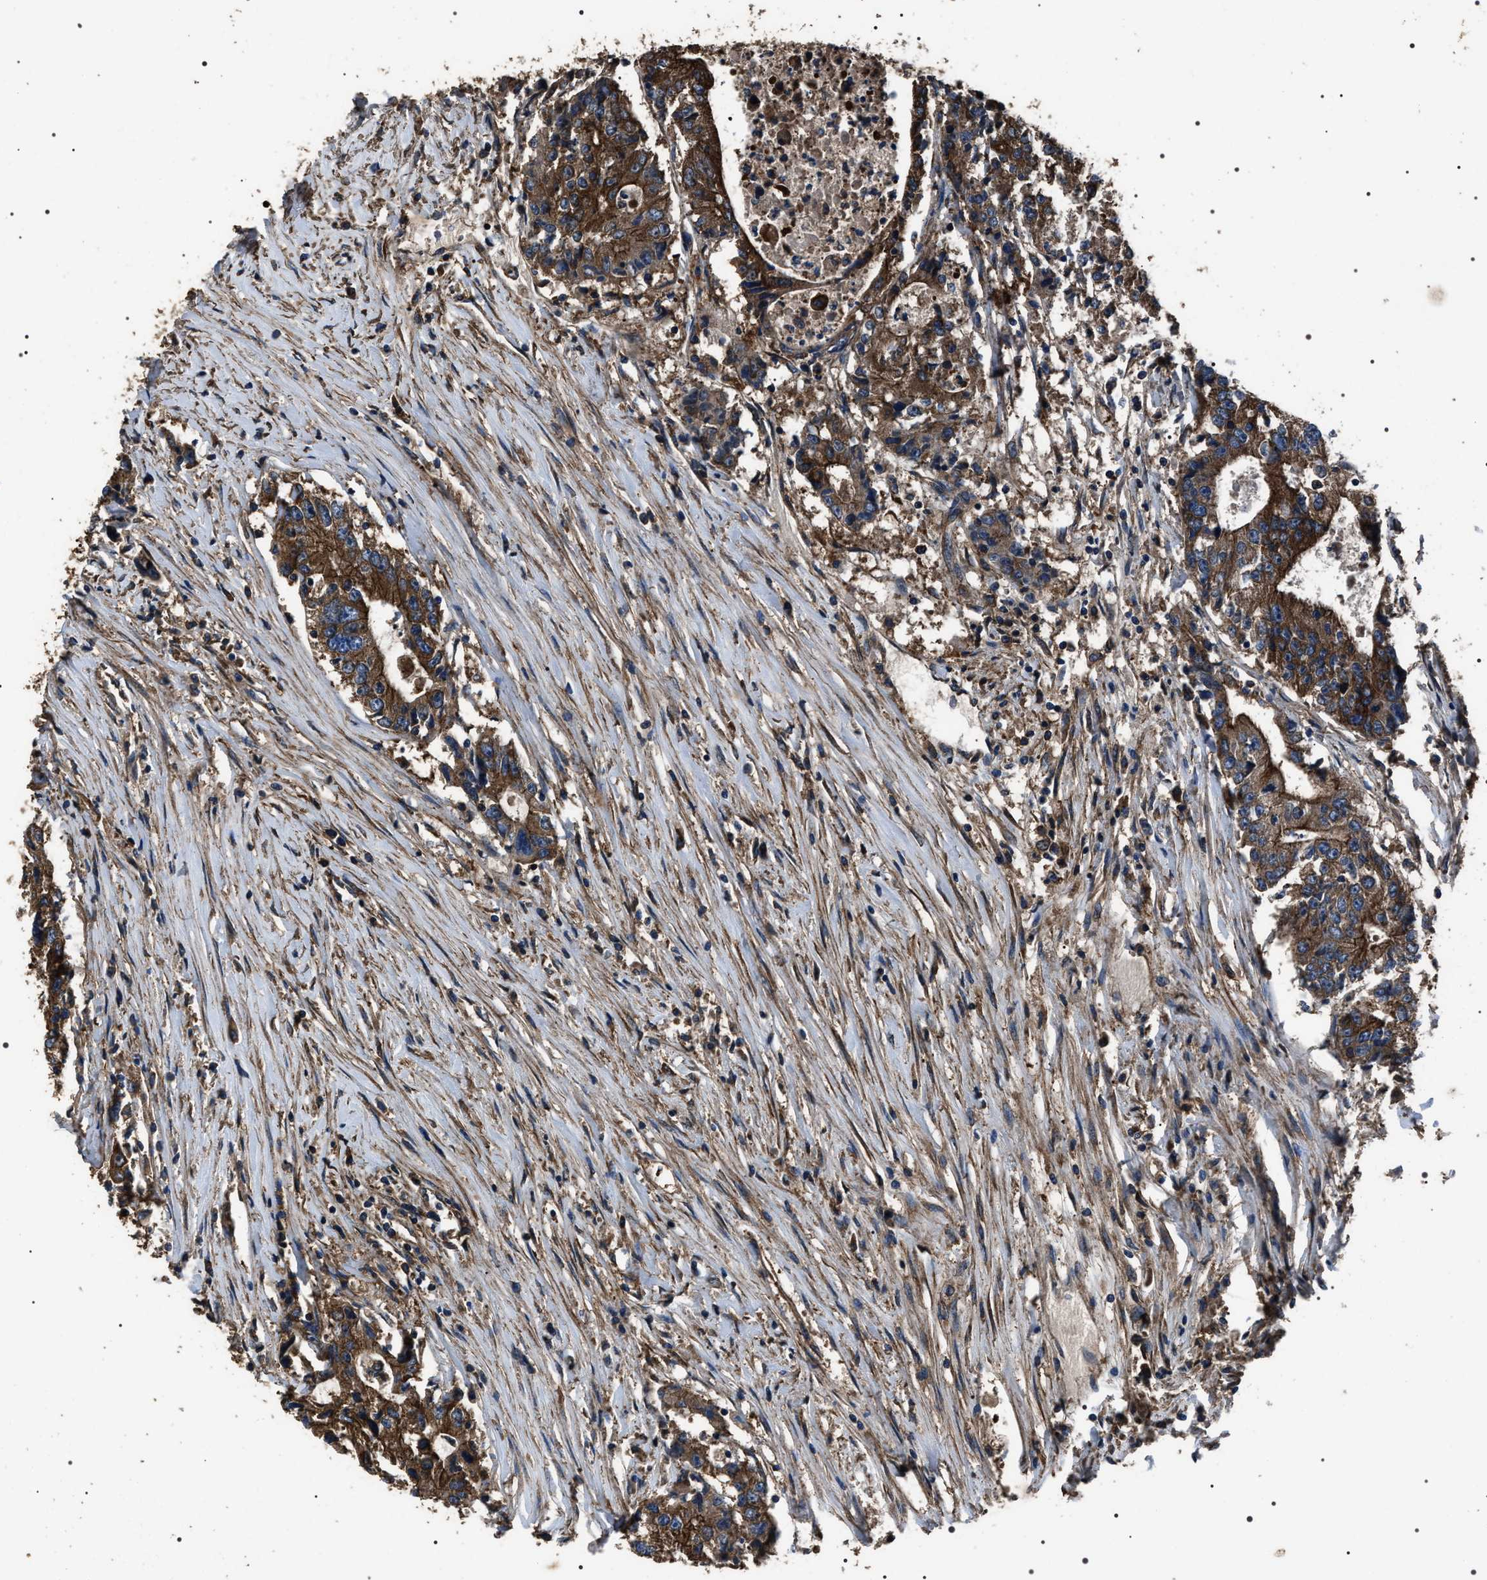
{"staining": {"intensity": "strong", "quantity": ">75%", "location": "cytoplasmic/membranous"}, "tissue": "colorectal cancer", "cell_type": "Tumor cells", "image_type": "cancer", "snomed": [{"axis": "morphology", "description": "Adenocarcinoma, NOS"}, {"axis": "topography", "description": "Colon"}], "caption": "Immunohistochemical staining of colorectal adenocarcinoma reveals high levels of strong cytoplasmic/membranous expression in approximately >75% of tumor cells. (brown staining indicates protein expression, while blue staining denotes nuclei).", "gene": "HSCB", "patient": {"sex": "female", "age": 77}}